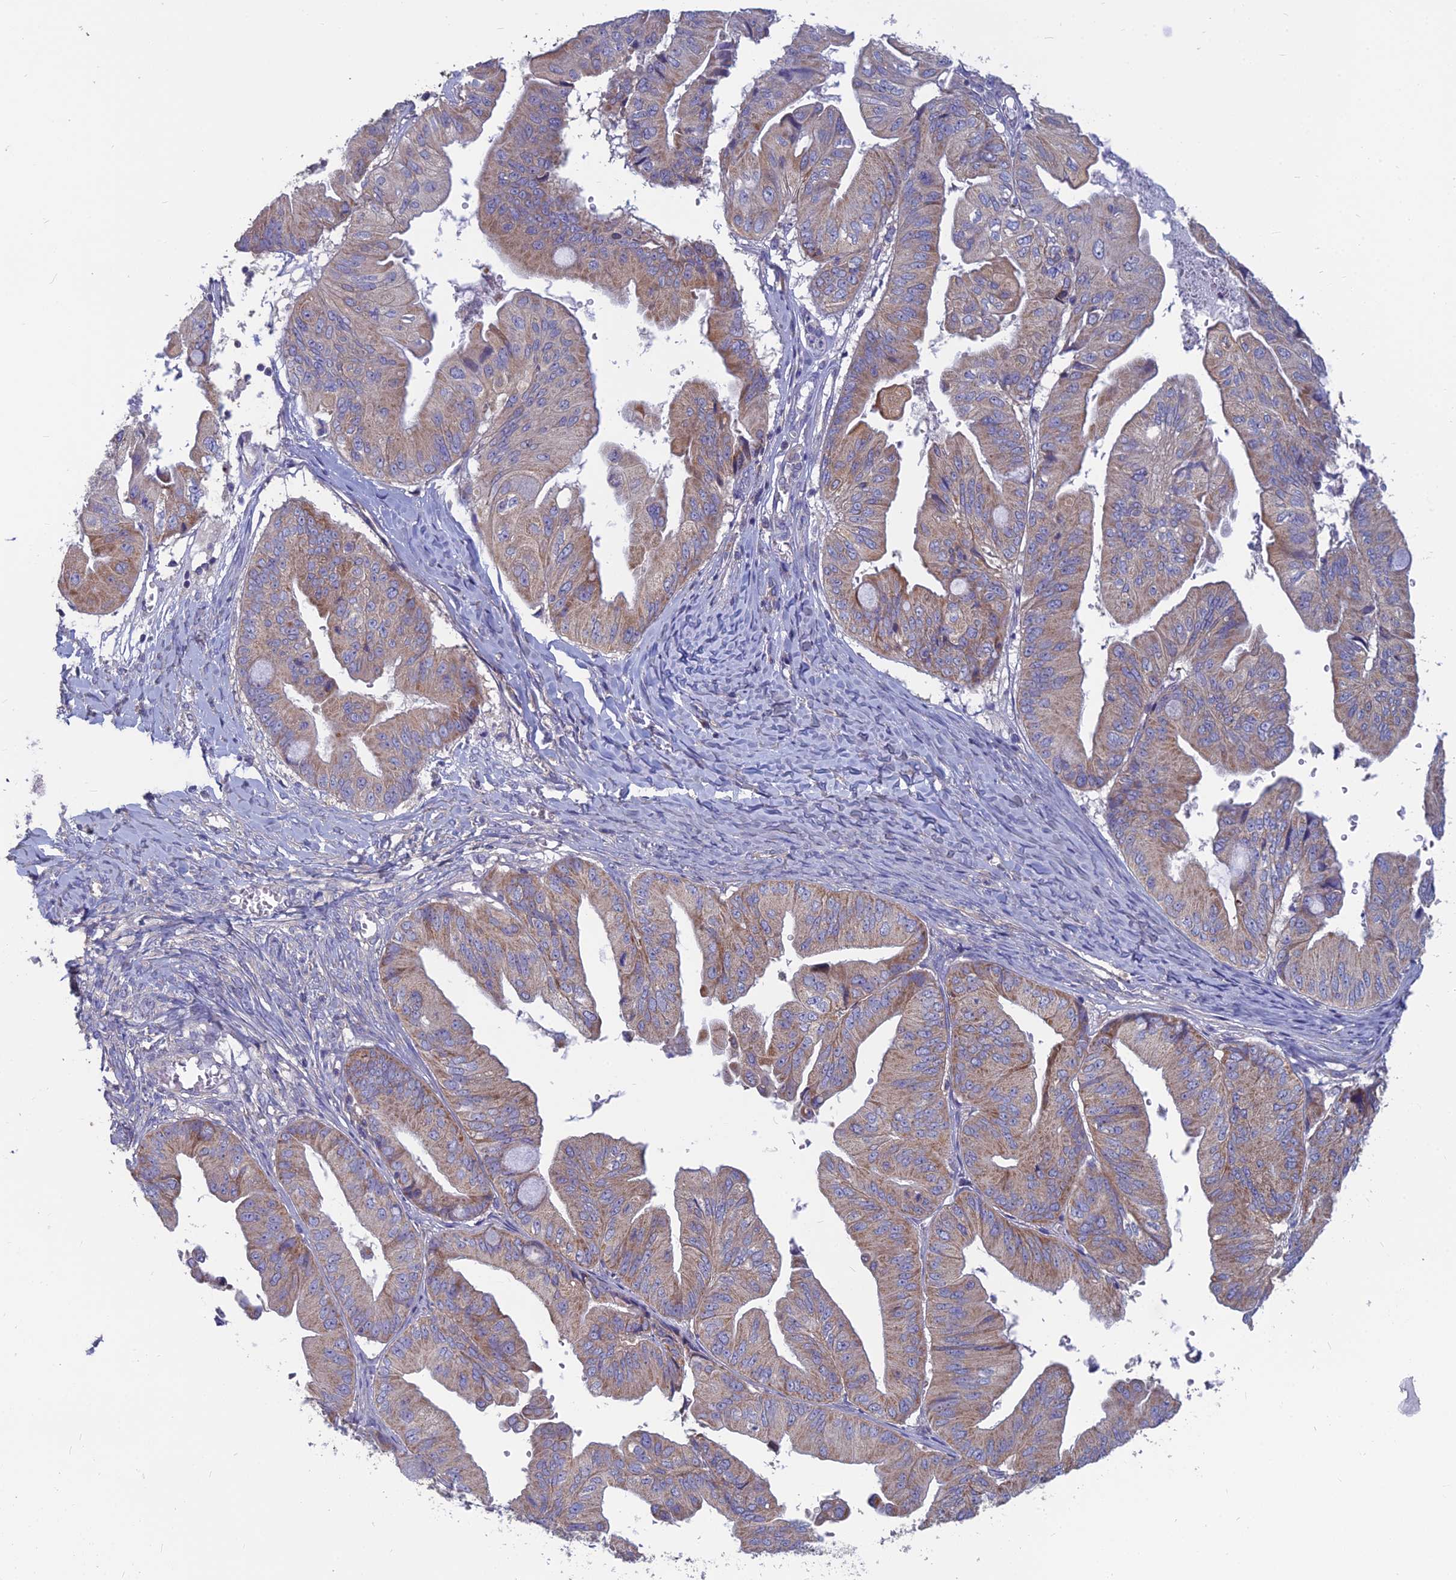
{"staining": {"intensity": "weak", "quantity": ">75%", "location": "cytoplasmic/membranous"}, "tissue": "ovarian cancer", "cell_type": "Tumor cells", "image_type": "cancer", "snomed": [{"axis": "morphology", "description": "Cystadenocarcinoma, mucinous, NOS"}, {"axis": "topography", "description": "Ovary"}], "caption": "Ovarian cancer stained with a protein marker demonstrates weak staining in tumor cells.", "gene": "COX20", "patient": {"sex": "female", "age": 61}}